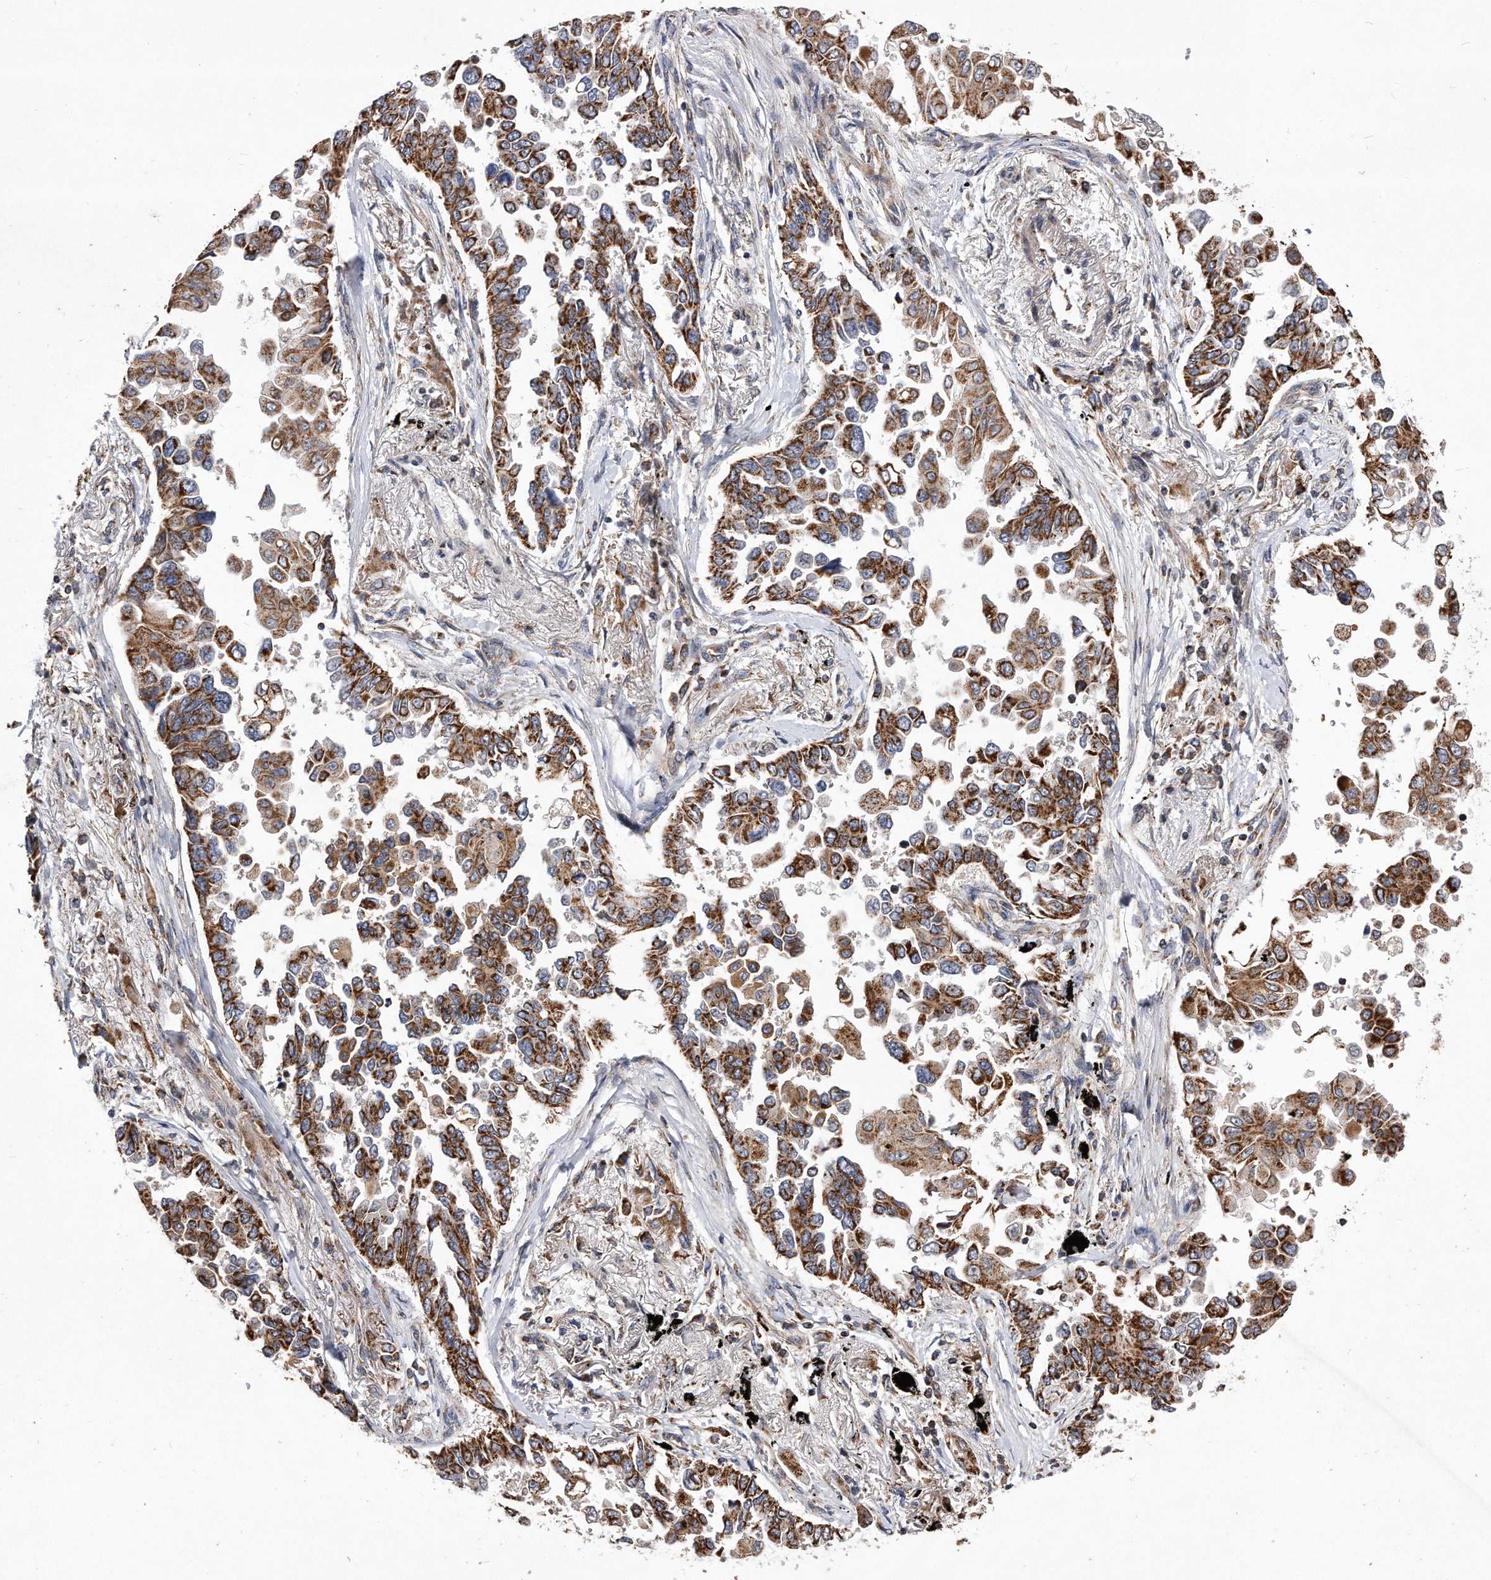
{"staining": {"intensity": "moderate", "quantity": ">75%", "location": "cytoplasmic/membranous"}, "tissue": "lung cancer", "cell_type": "Tumor cells", "image_type": "cancer", "snomed": [{"axis": "morphology", "description": "Adenocarcinoma, NOS"}, {"axis": "topography", "description": "Lung"}], "caption": "Immunohistochemical staining of lung cancer (adenocarcinoma) shows moderate cytoplasmic/membranous protein staining in approximately >75% of tumor cells. (DAB (3,3'-diaminobenzidine) IHC with brightfield microscopy, high magnification).", "gene": "PPP5C", "patient": {"sex": "female", "age": 67}}